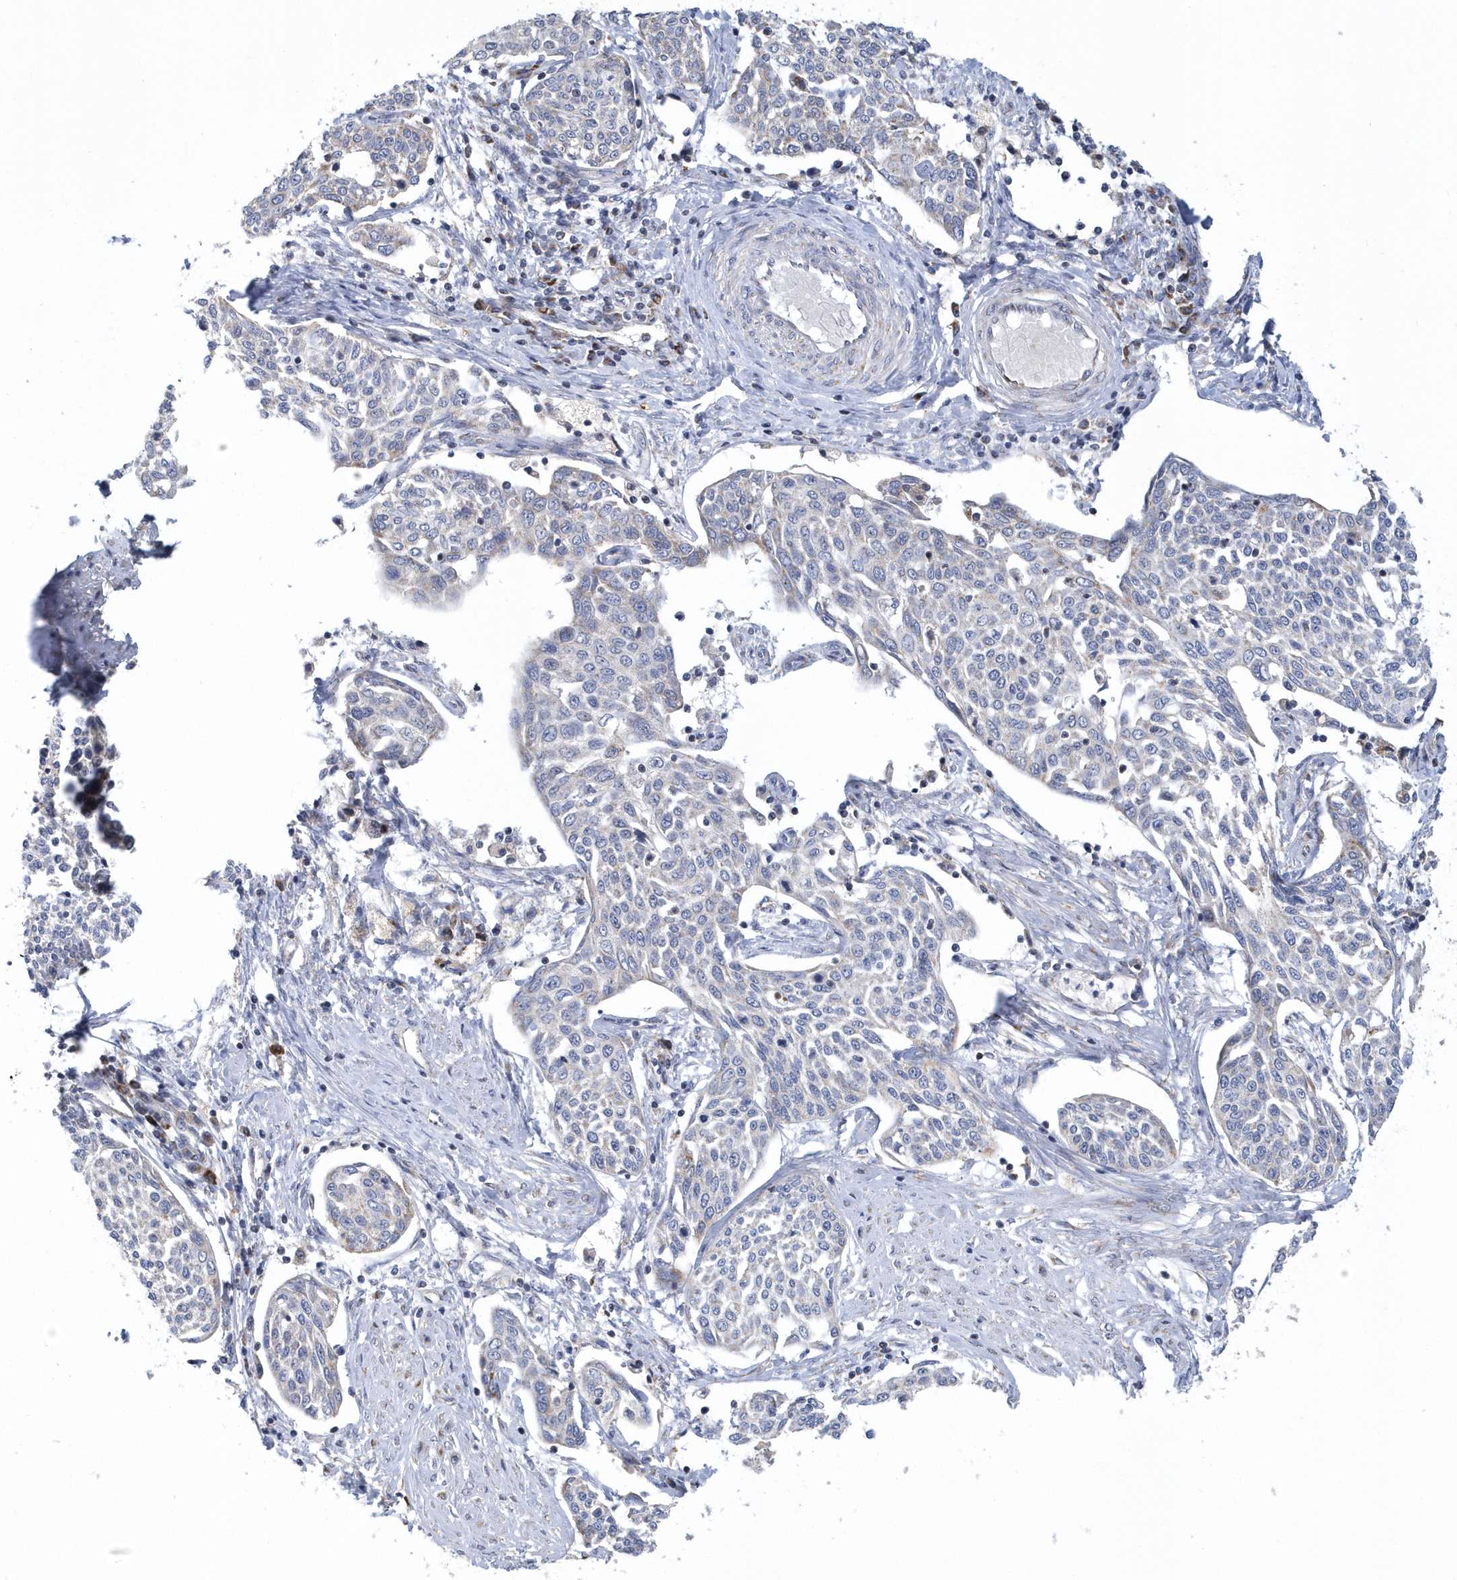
{"staining": {"intensity": "negative", "quantity": "none", "location": "none"}, "tissue": "cervical cancer", "cell_type": "Tumor cells", "image_type": "cancer", "snomed": [{"axis": "morphology", "description": "Squamous cell carcinoma, NOS"}, {"axis": "topography", "description": "Cervix"}], "caption": "DAB (3,3'-diaminobenzidine) immunohistochemical staining of human cervical cancer displays no significant expression in tumor cells.", "gene": "VWA5B2", "patient": {"sex": "female", "age": 34}}